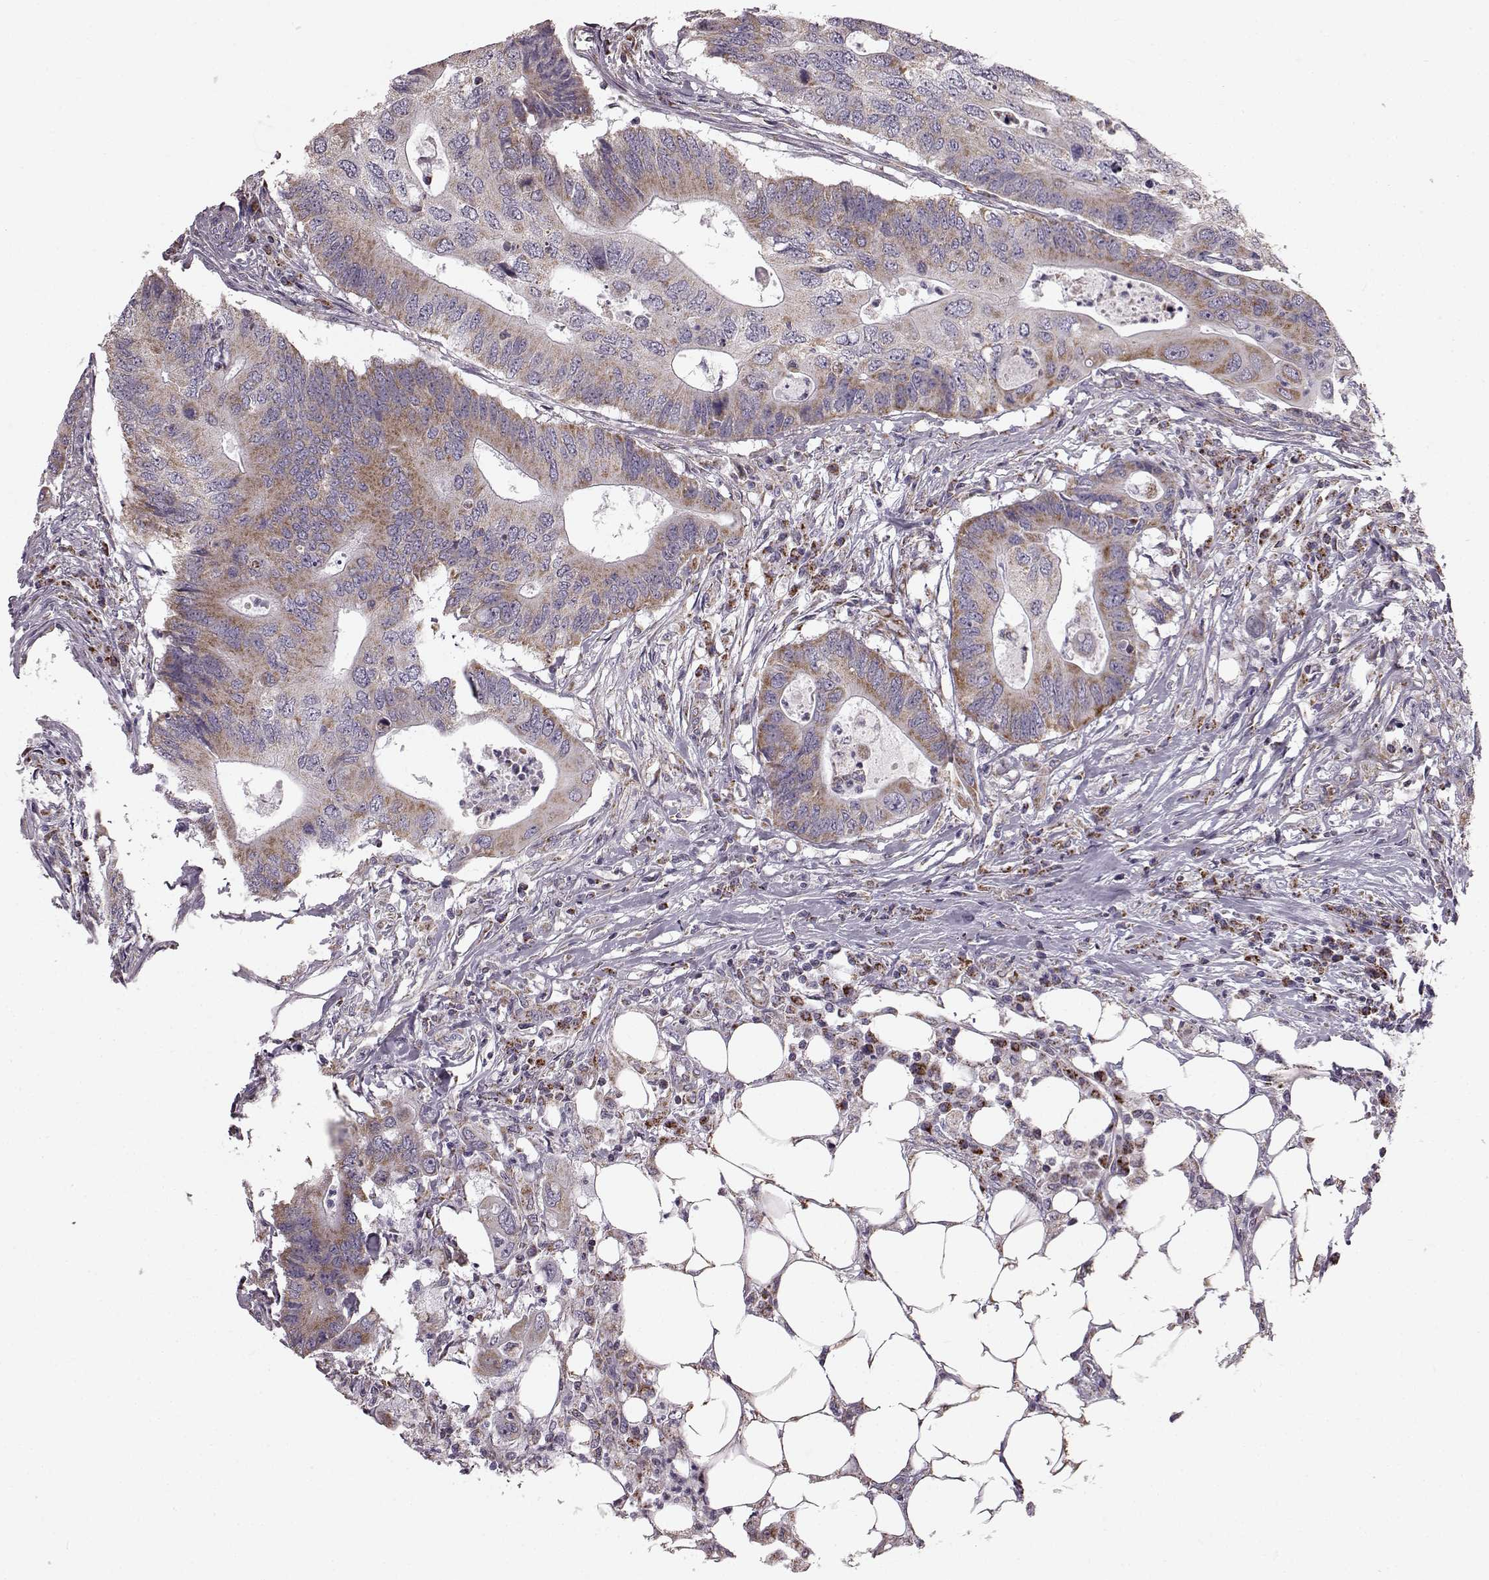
{"staining": {"intensity": "moderate", "quantity": ">75%", "location": "cytoplasmic/membranous"}, "tissue": "colorectal cancer", "cell_type": "Tumor cells", "image_type": "cancer", "snomed": [{"axis": "morphology", "description": "Adenocarcinoma, NOS"}, {"axis": "topography", "description": "Colon"}], "caption": "This is an image of immunohistochemistry staining of colorectal cancer (adenocarcinoma), which shows moderate positivity in the cytoplasmic/membranous of tumor cells.", "gene": "FAM8A1", "patient": {"sex": "male", "age": 71}}